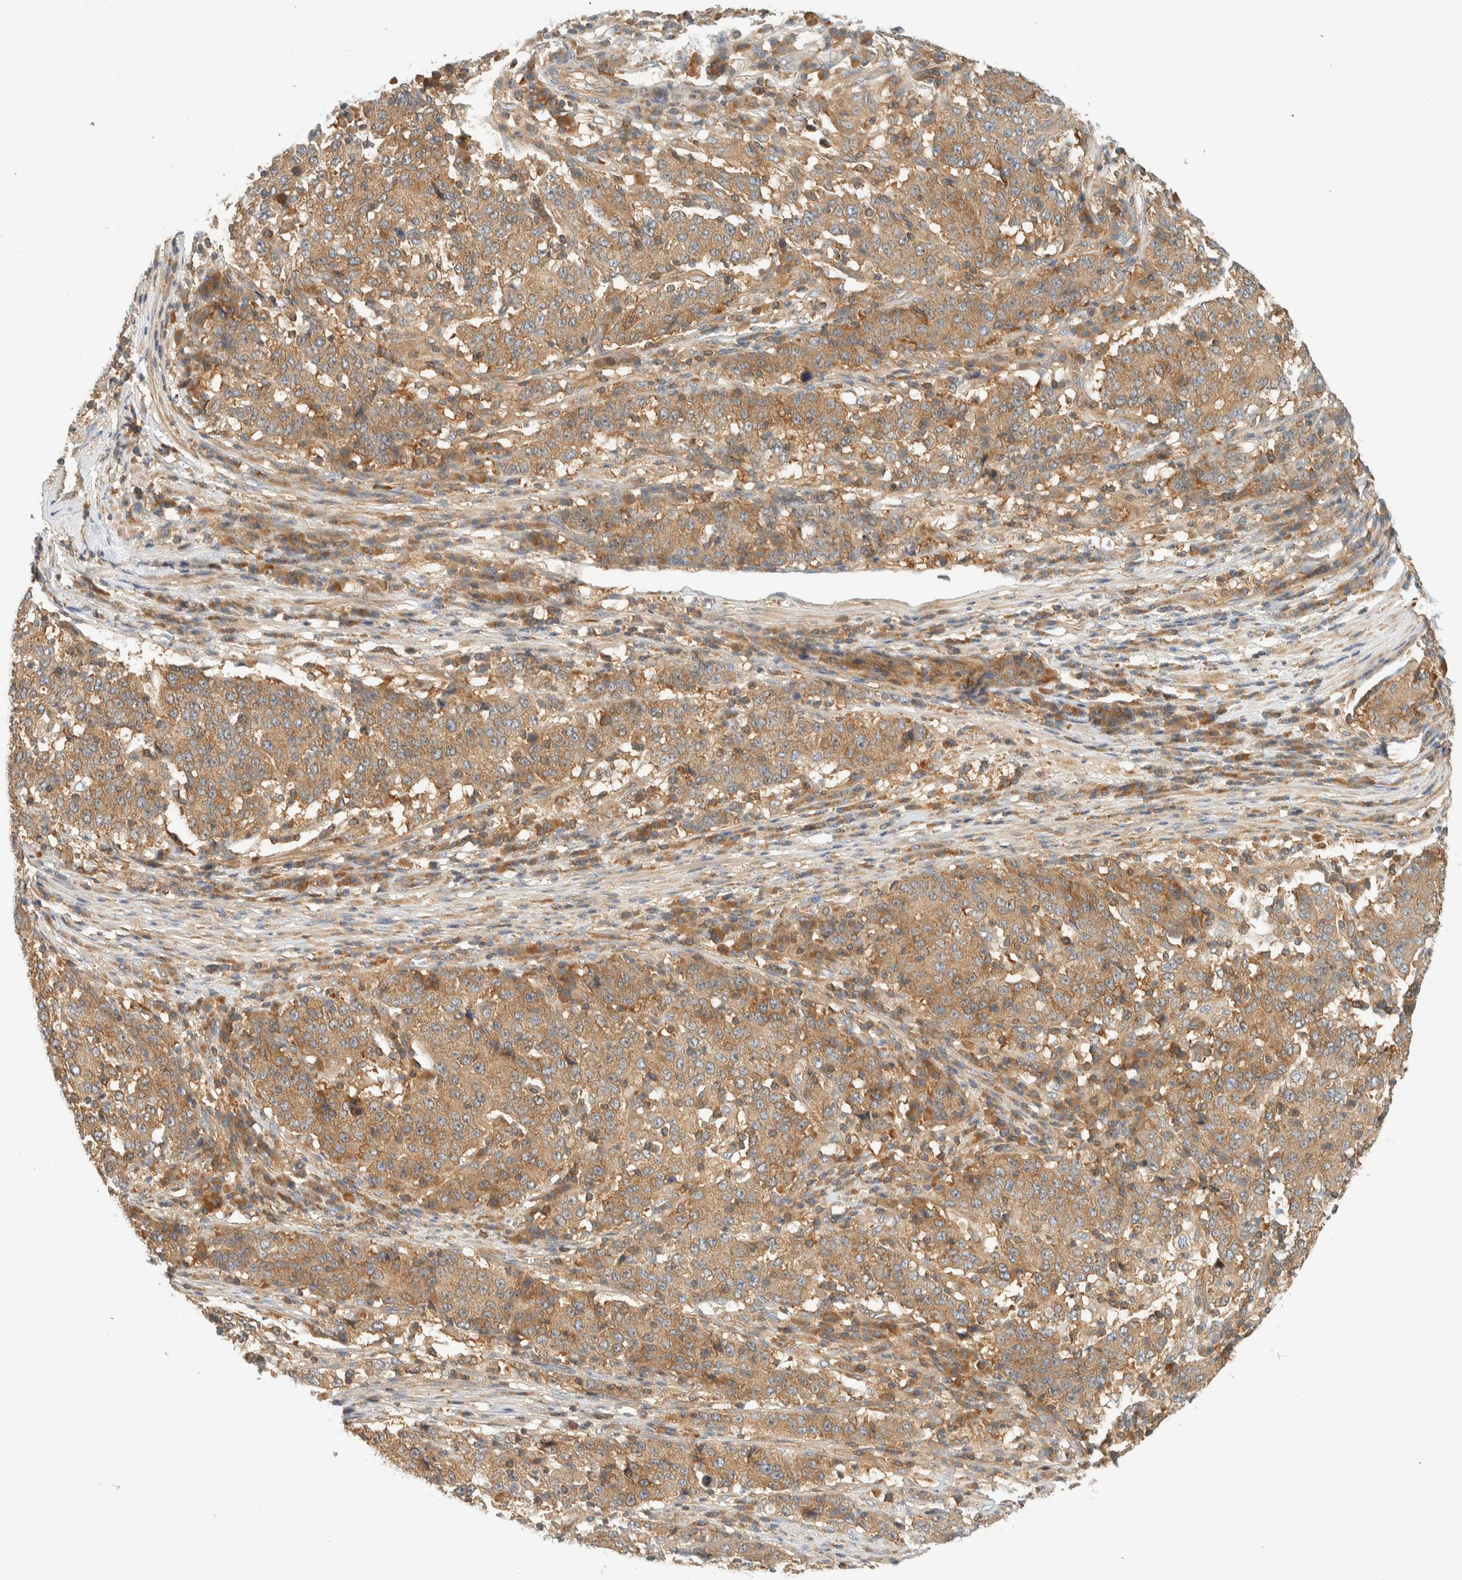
{"staining": {"intensity": "moderate", "quantity": ">75%", "location": "cytoplasmic/membranous"}, "tissue": "stomach cancer", "cell_type": "Tumor cells", "image_type": "cancer", "snomed": [{"axis": "morphology", "description": "Adenocarcinoma, NOS"}, {"axis": "topography", "description": "Stomach"}], "caption": "Adenocarcinoma (stomach) stained with DAB immunohistochemistry reveals medium levels of moderate cytoplasmic/membranous staining in approximately >75% of tumor cells.", "gene": "ARFGEF1", "patient": {"sex": "male", "age": 59}}